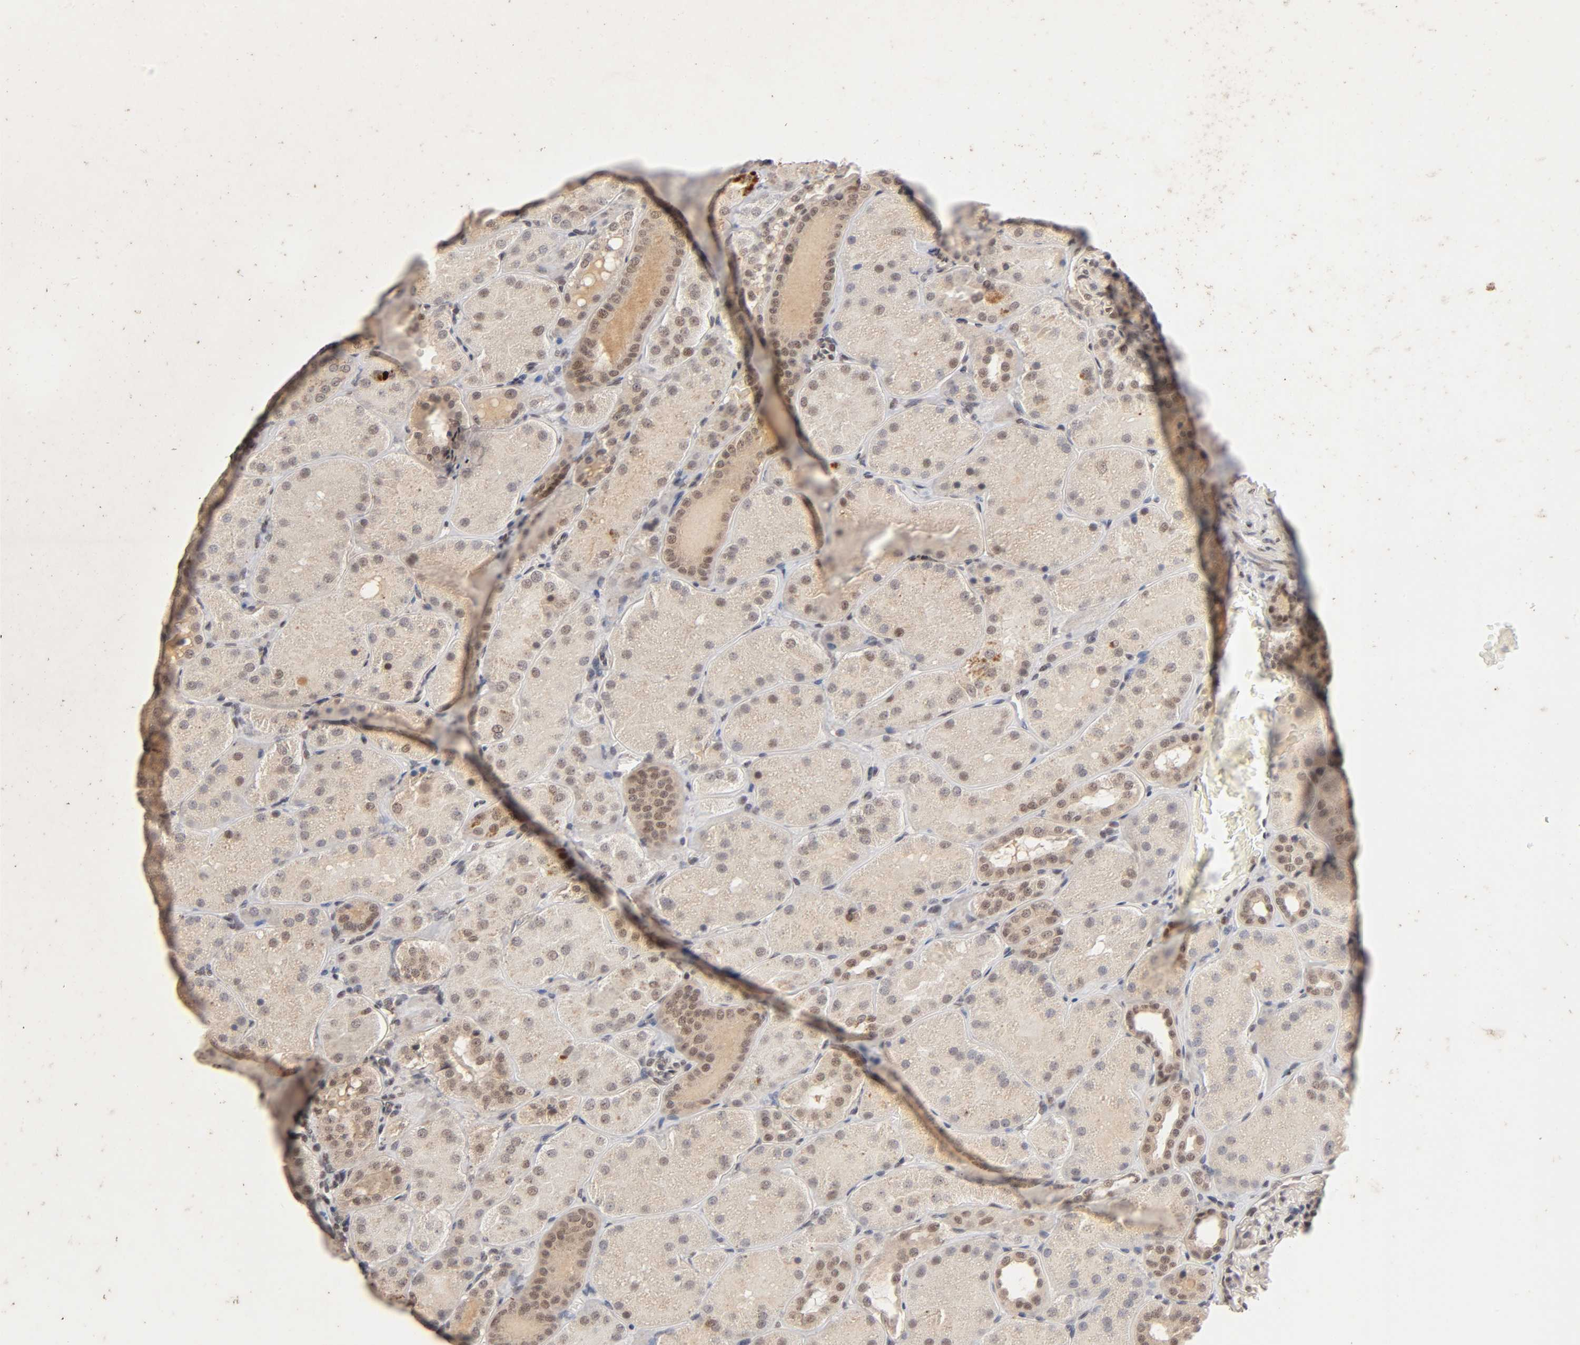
{"staining": {"intensity": "moderate", "quantity": "<25%", "location": "nuclear"}, "tissue": "kidney", "cell_type": "Cells in glomeruli", "image_type": "normal", "snomed": [{"axis": "morphology", "description": "Normal tissue, NOS"}, {"axis": "topography", "description": "Kidney"}], "caption": "A histopathology image of human kidney stained for a protein reveals moderate nuclear brown staining in cells in glomeruli.", "gene": "EP300", "patient": {"sex": "male", "age": 28}}